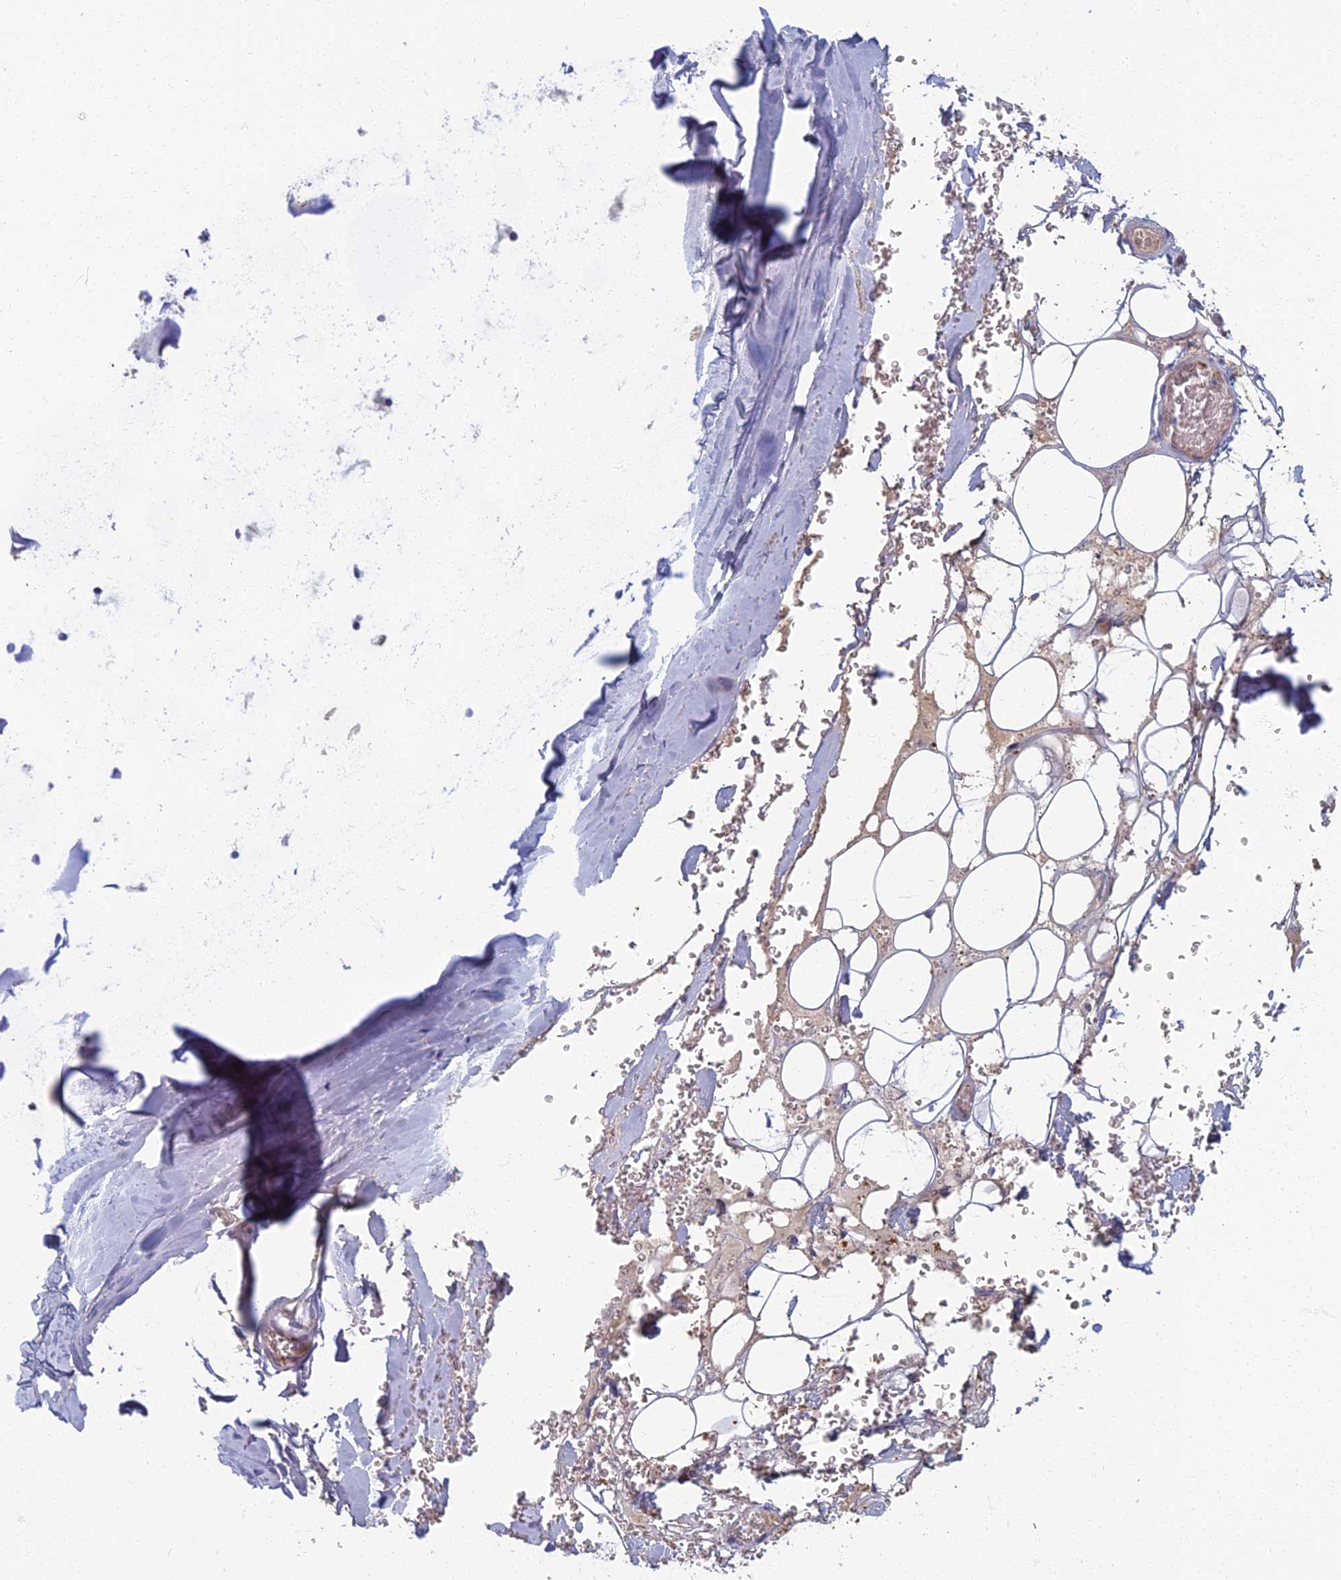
{"staining": {"intensity": "negative", "quantity": "none", "location": "none"}, "tissue": "adipose tissue", "cell_type": "Adipocytes", "image_type": "normal", "snomed": [{"axis": "morphology", "description": "Normal tissue, NOS"}, {"axis": "topography", "description": "Cartilage tissue"}], "caption": "Immunohistochemistry micrograph of benign adipose tissue stained for a protein (brown), which displays no staining in adipocytes. (Stains: DAB (3,3'-diaminobenzidine) immunohistochemistry (IHC) with hematoxylin counter stain, Microscopy: brightfield microscopy at high magnification).", "gene": "PROX2", "patient": {"sex": "female", "age": 63}}